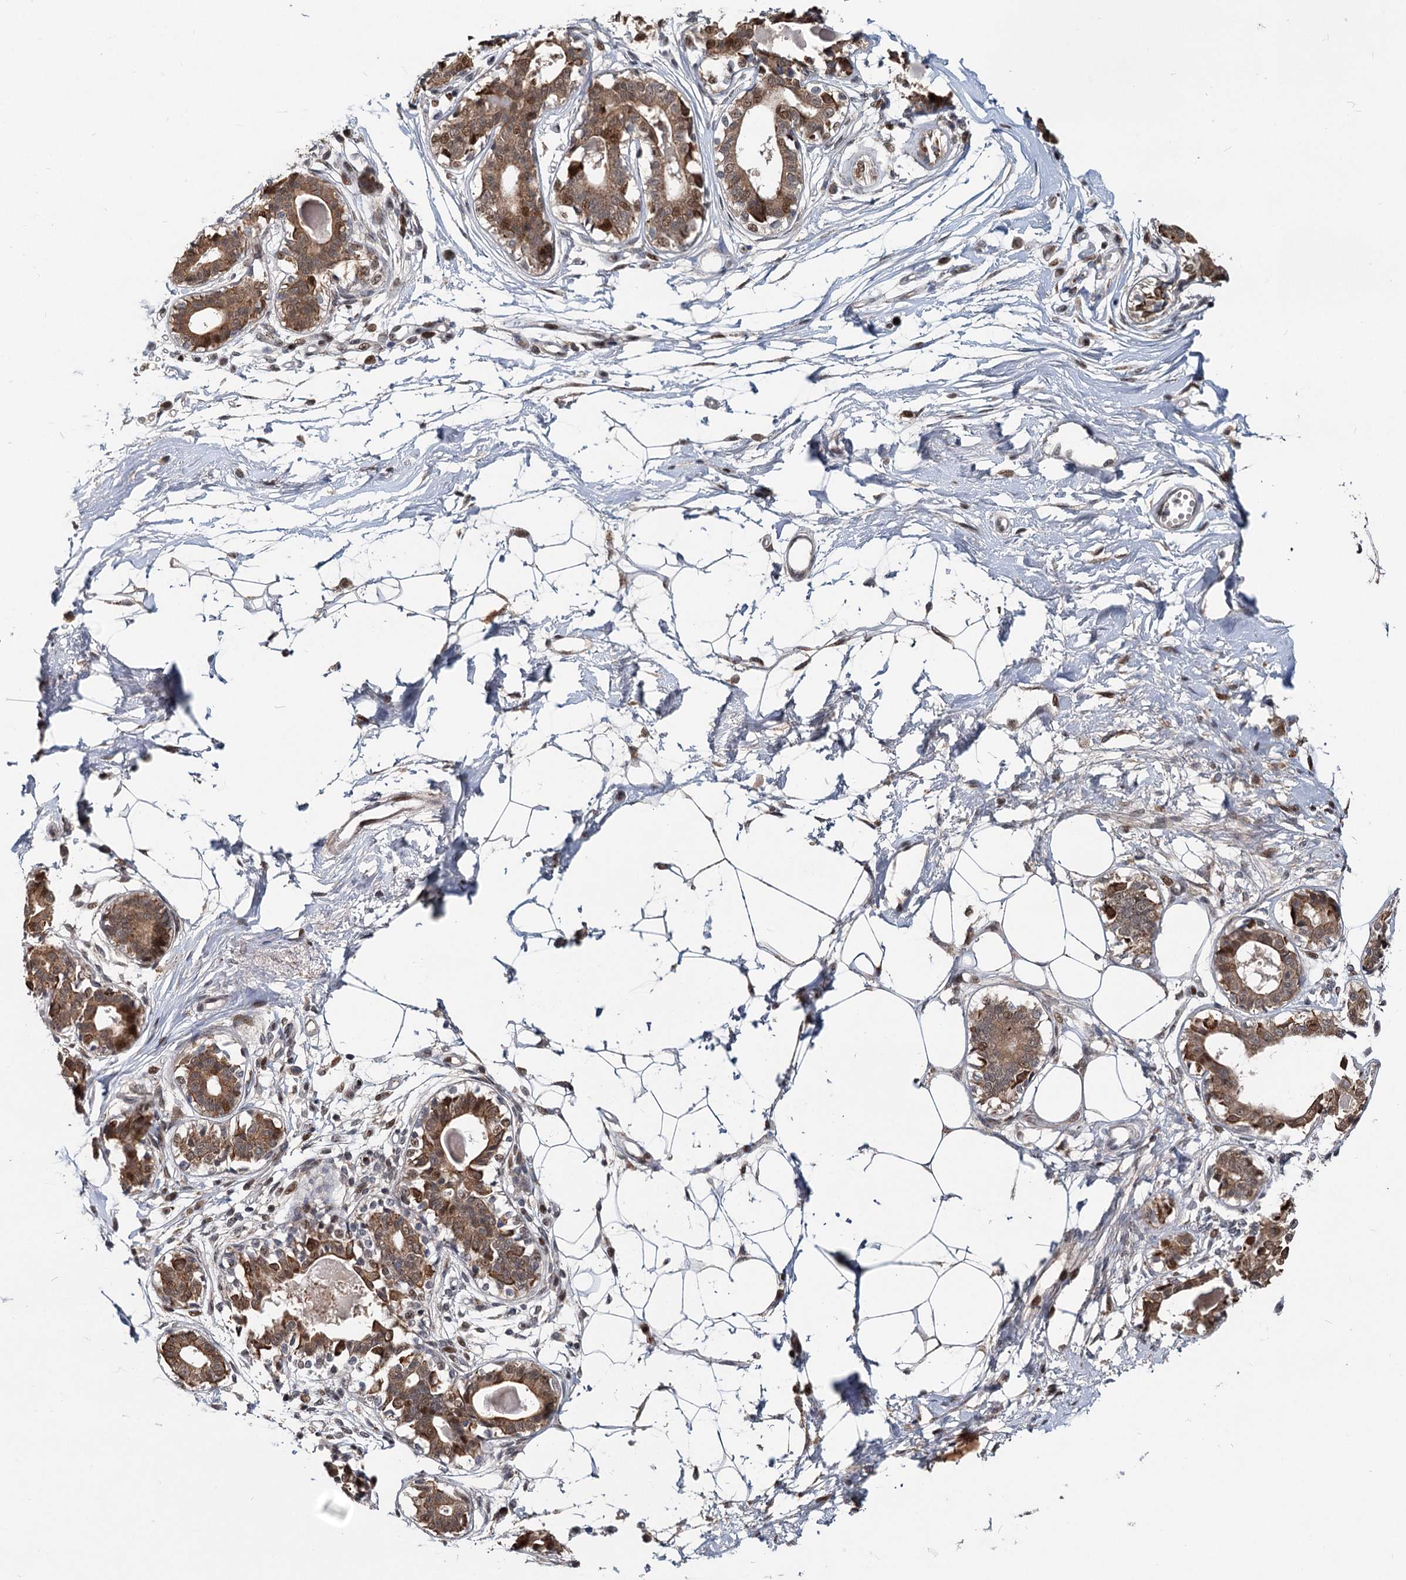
{"staining": {"intensity": "moderate", "quantity": "25%-75%", "location": "cytoplasmic/membranous,nuclear"}, "tissue": "breast", "cell_type": "Adipocytes", "image_type": "normal", "snomed": [{"axis": "morphology", "description": "Normal tissue, NOS"}, {"axis": "topography", "description": "Breast"}], "caption": "This image reveals IHC staining of normal human breast, with medium moderate cytoplasmic/membranous,nuclear expression in approximately 25%-75% of adipocytes.", "gene": "RITA1", "patient": {"sex": "female", "age": 45}}